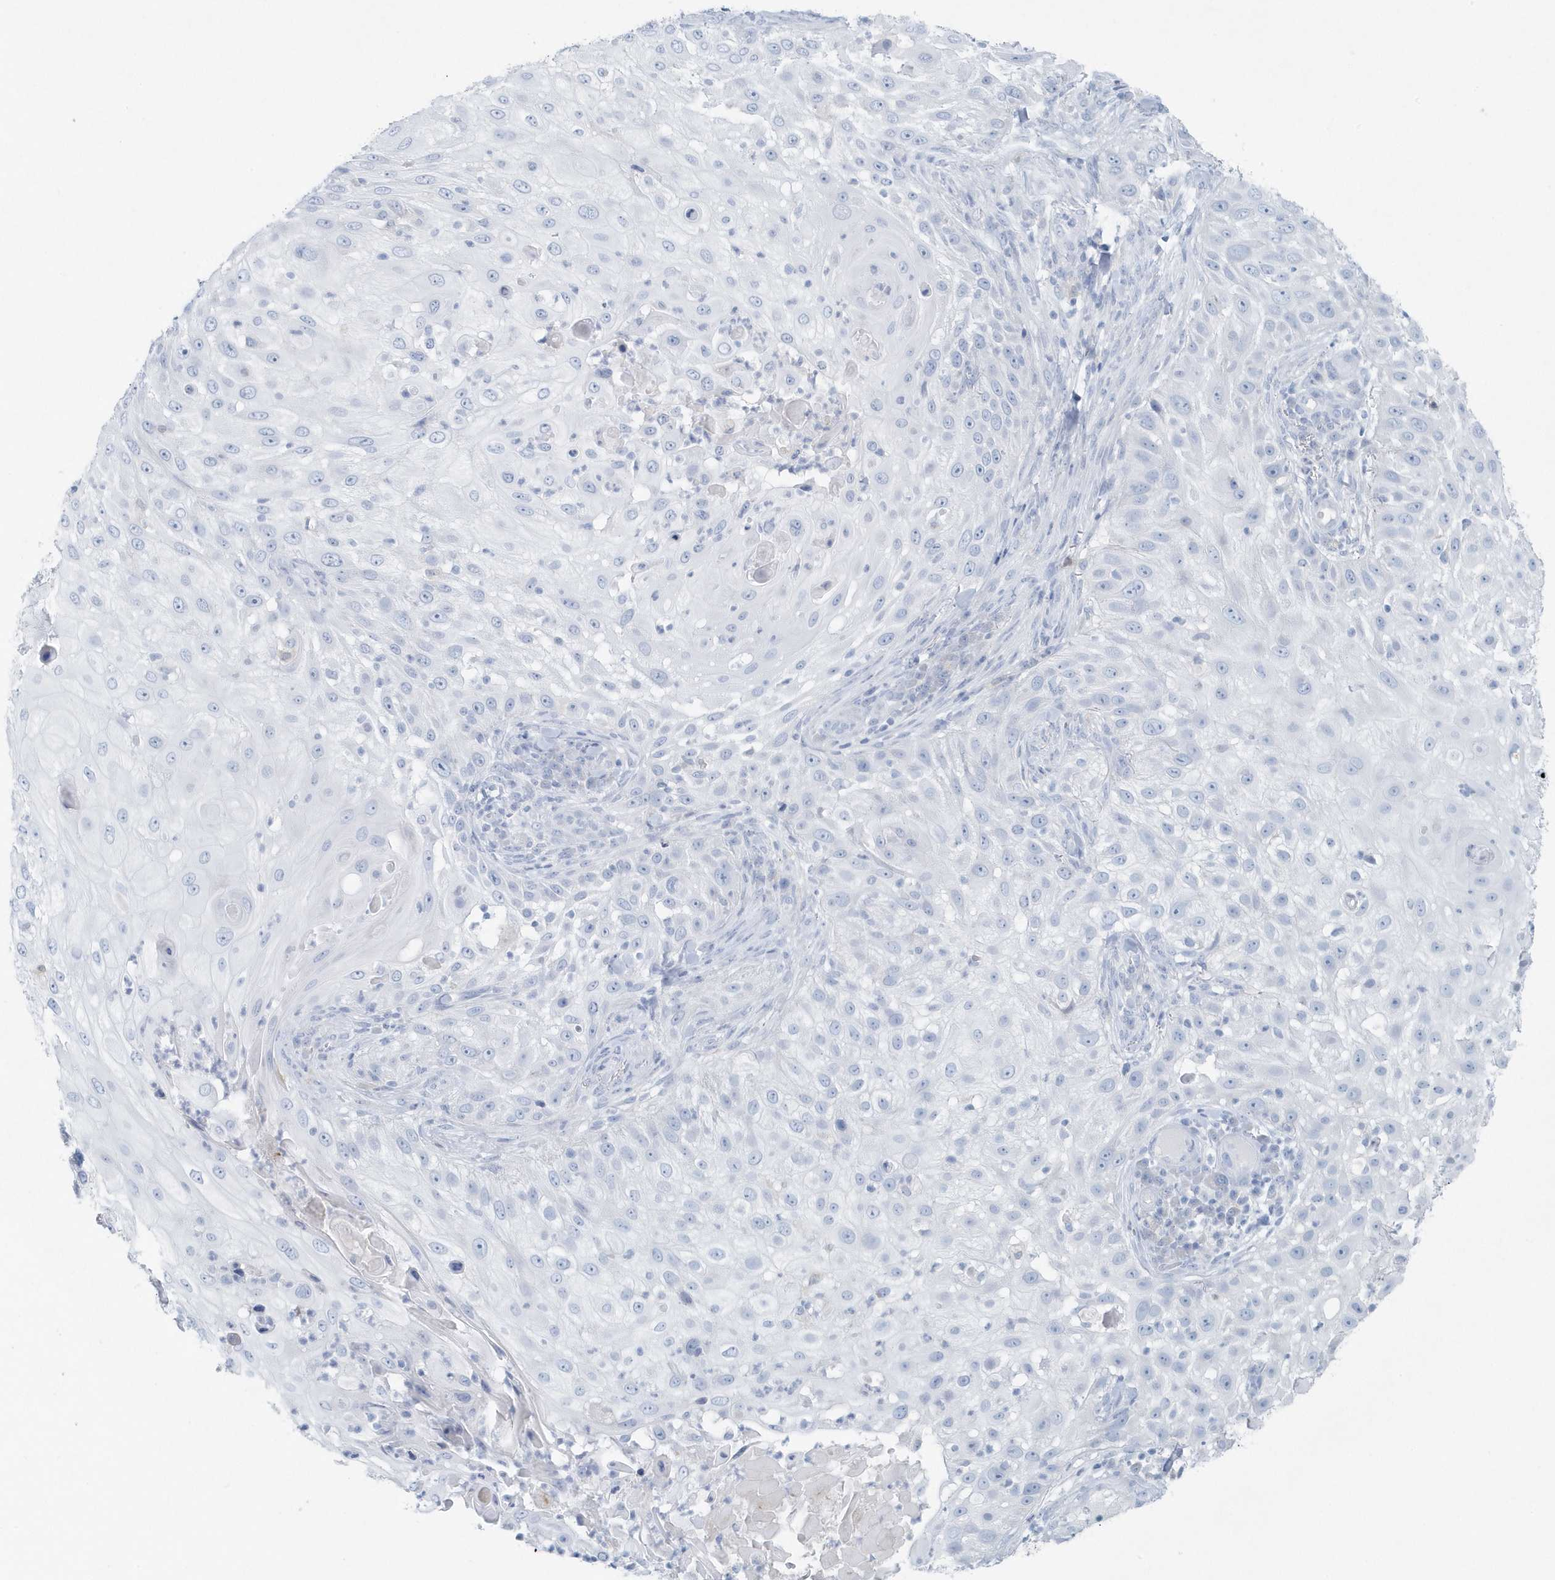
{"staining": {"intensity": "negative", "quantity": "none", "location": "none"}, "tissue": "skin cancer", "cell_type": "Tumor cells", "image_type": "cancer", "snomed": [{"axis": "morphology", "description": "Squamous cell carcinoma, NOS"}, {"axis": "topography", "description": "Skin"}], "caption": "The image exhibits no significant expression in tumor cells of skin cancer (squamous cell carcinoma). Nuclei are stained in blue.", "gene": "FAM98A", "patient": {"sex": "female", "age": 44}}